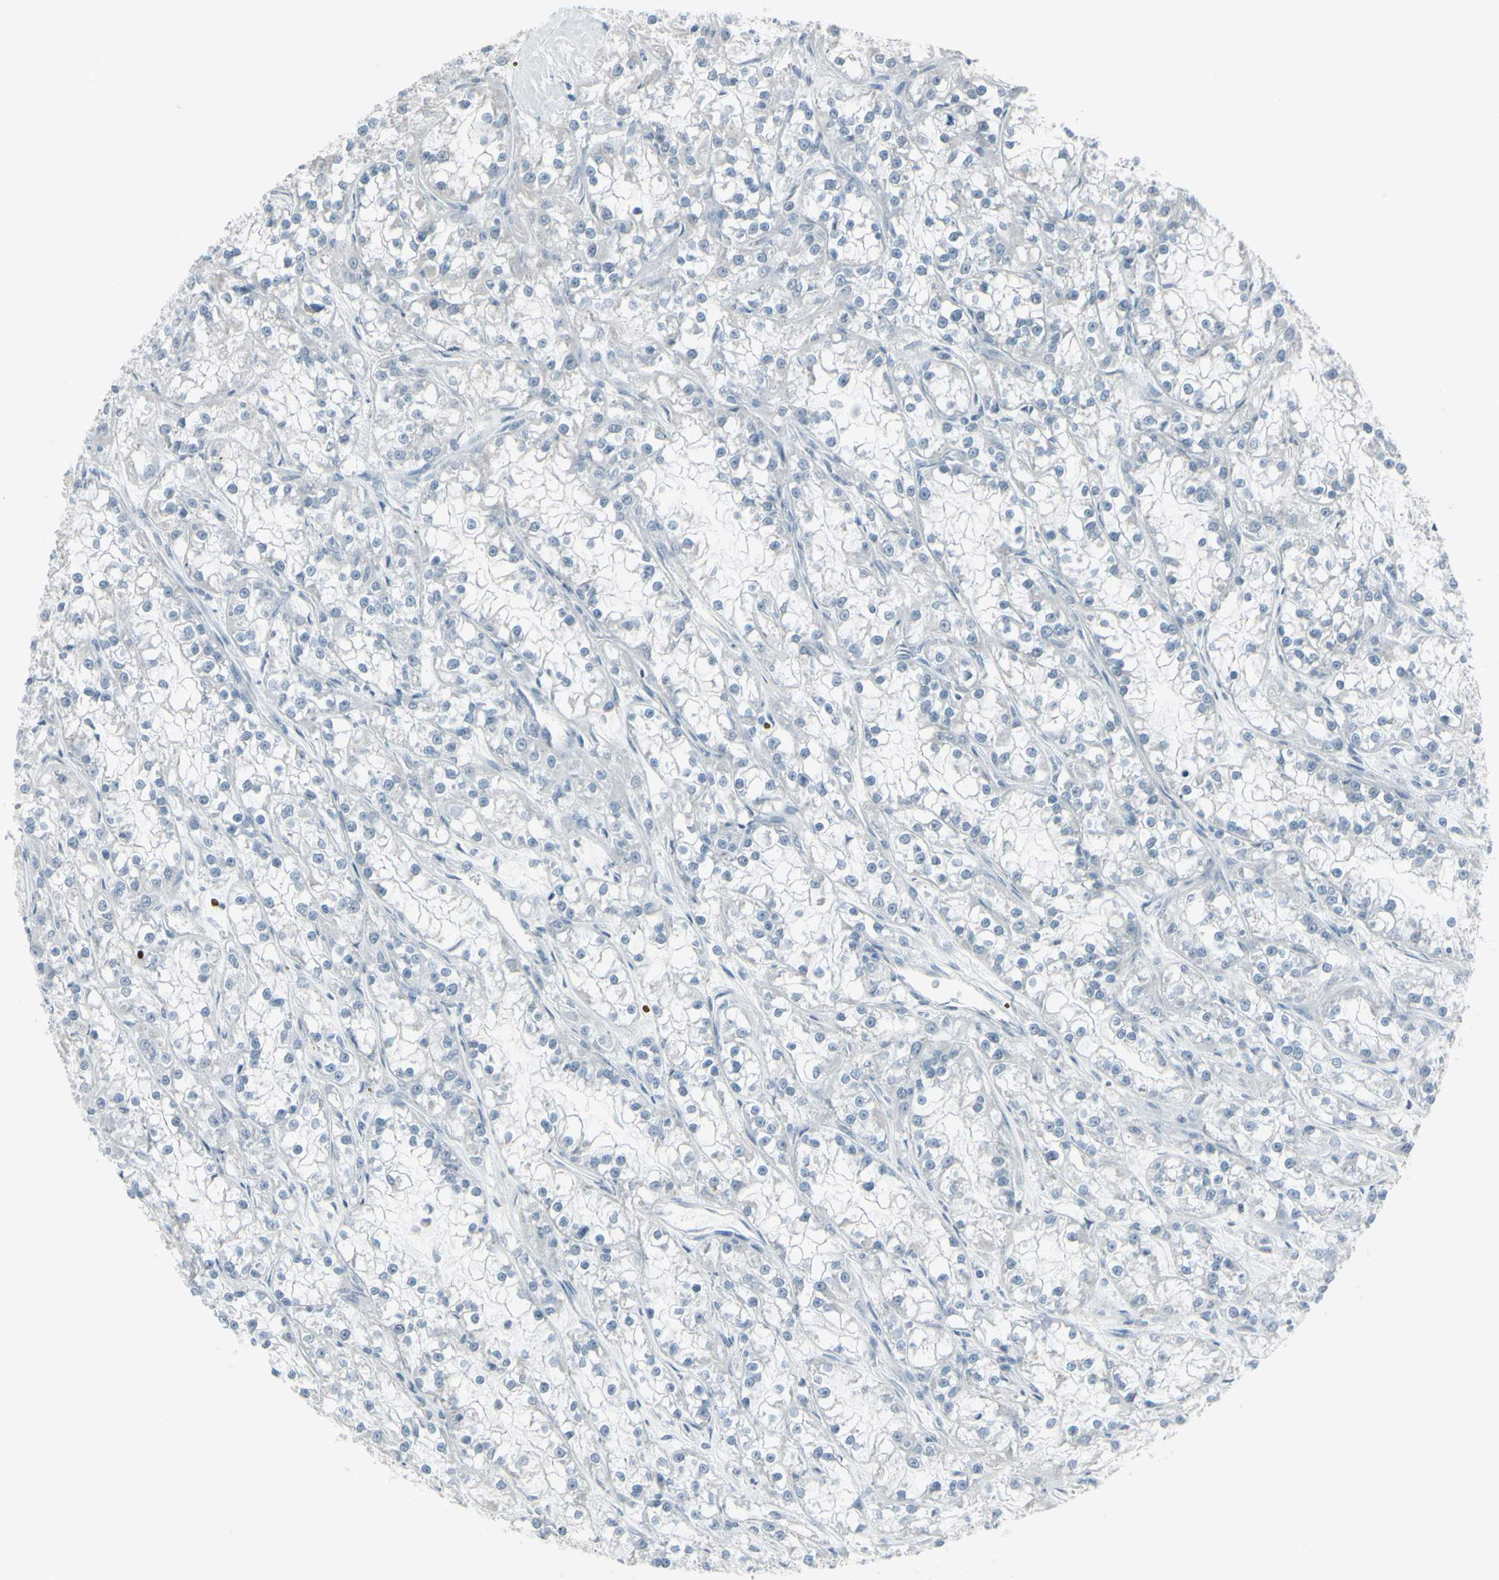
{"staining": {"intensity": "negative", "quantity": "none", "location": "none"}, "tissue": "renal cancer", "cell_type": "Tumor cells", "image_type": "cancer", "snomed": [{"axis": "morphology", "description": "Adenocarcinoma, NOS"}, {"axis": "topography", "description": "Kidney"}], "caption": "Protein analysis of renal adenocarcinoma shows no significant staining in tumor cells. The staining is performed using DAB (3,3'-diaminobenzidine) brown chromogen with nuclei counter-stained in using hematoxylin.", "gene": "RAB3A", "patient": {"sex": "female", "age": 52}}